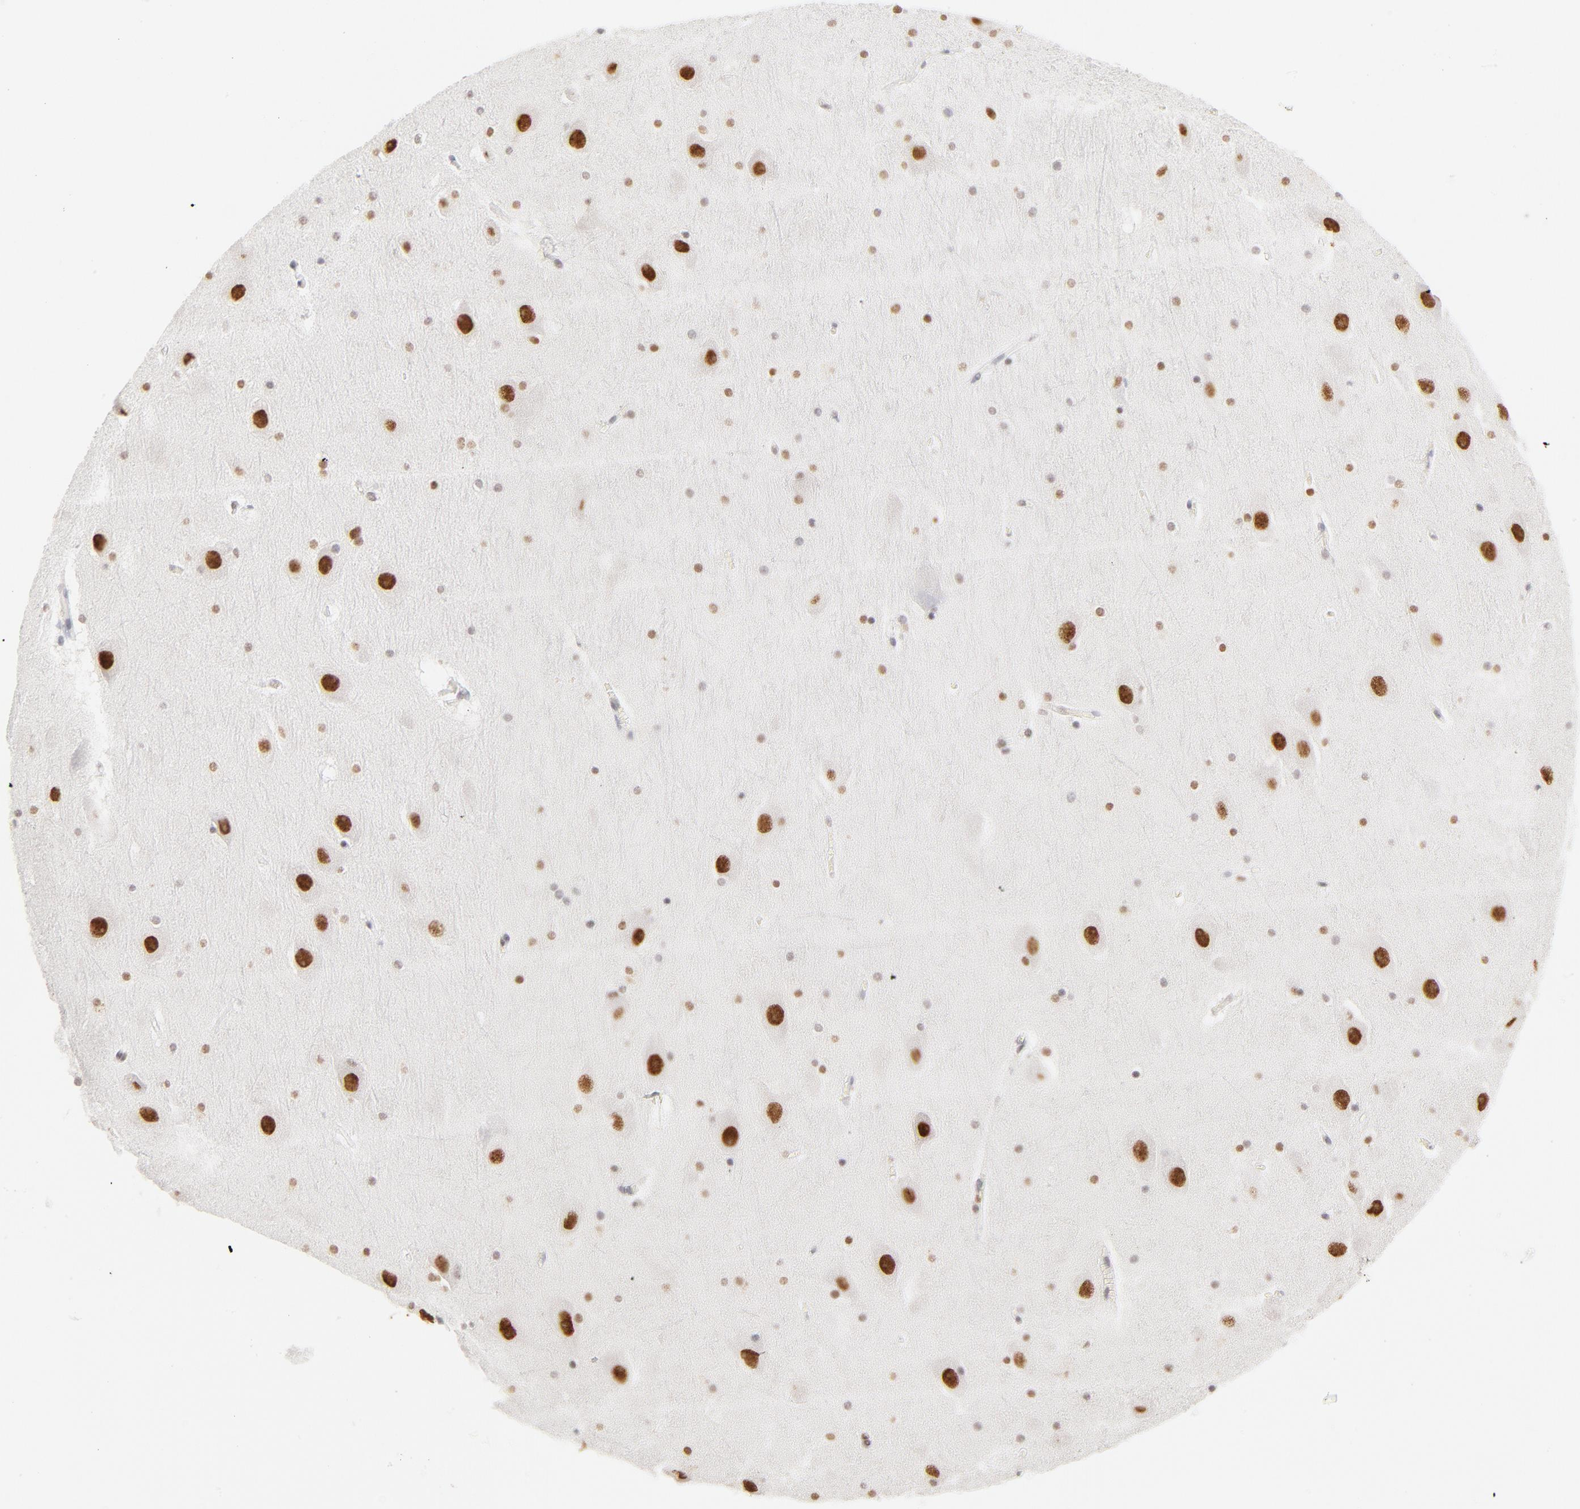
{"staining": {"intensity": "moderate", "quantity": "25%-75%", "location": "nuclear"}, "tissue": "hippocampus", "cell_type": "Glial cells", "image_type": "normal", "snomed": [{"axis": "morphology", "description": "Normal tissue, NOS"}, {"axis": "topography", "description": "Hippocampus"}], "caption": "Protein positivity by IHC shows moderate nuclear staining in about 25%-75% of glial cells in benign hippocampus. The staining is performed using DAB (3,3'-diaminobenzidine) brown chromogen to label protein expression. The nuclei are counter-stained blue using hematoxylin.", "gene": "PBX1", "patient": {"sex": "male", "age": 45}}